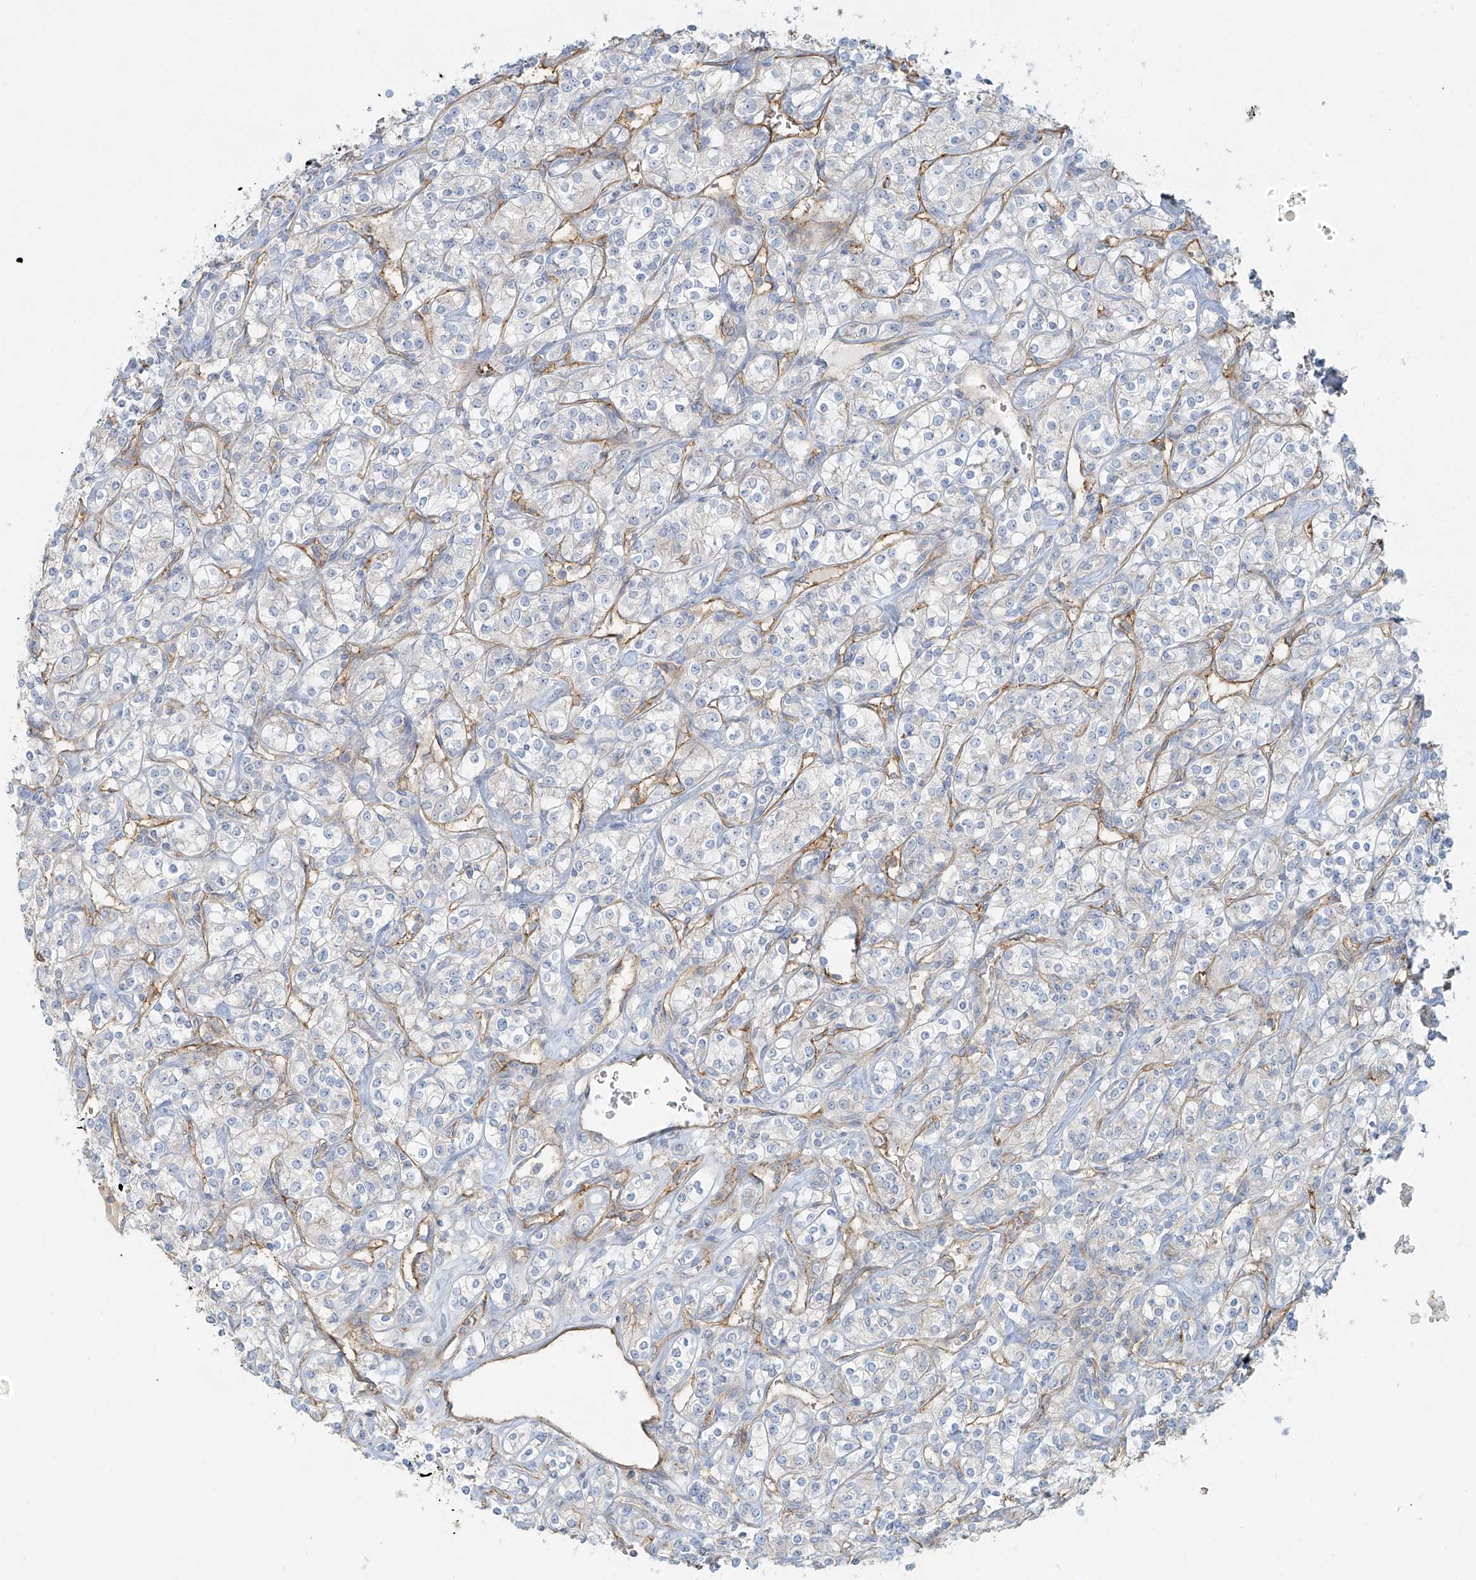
{"staining": {"intensity": "negative", "quantity": "none", "location": "none"}, "tissue": "renal cancer", "cell_type": "Tumor cells", "image_type": "cancer", "snomed": [{"axis": "morphology", "description": "Adenocarcinoma, NOS"}, {"axis": "topography", "description": "Kidney"}], "caption": "Immunohistochemical staining of renal cancer (adenocarcinoma) displays no significant expression in tumor cells.", "gene": "VAMP5", "patient": {"sex": "male", "age": 77}}